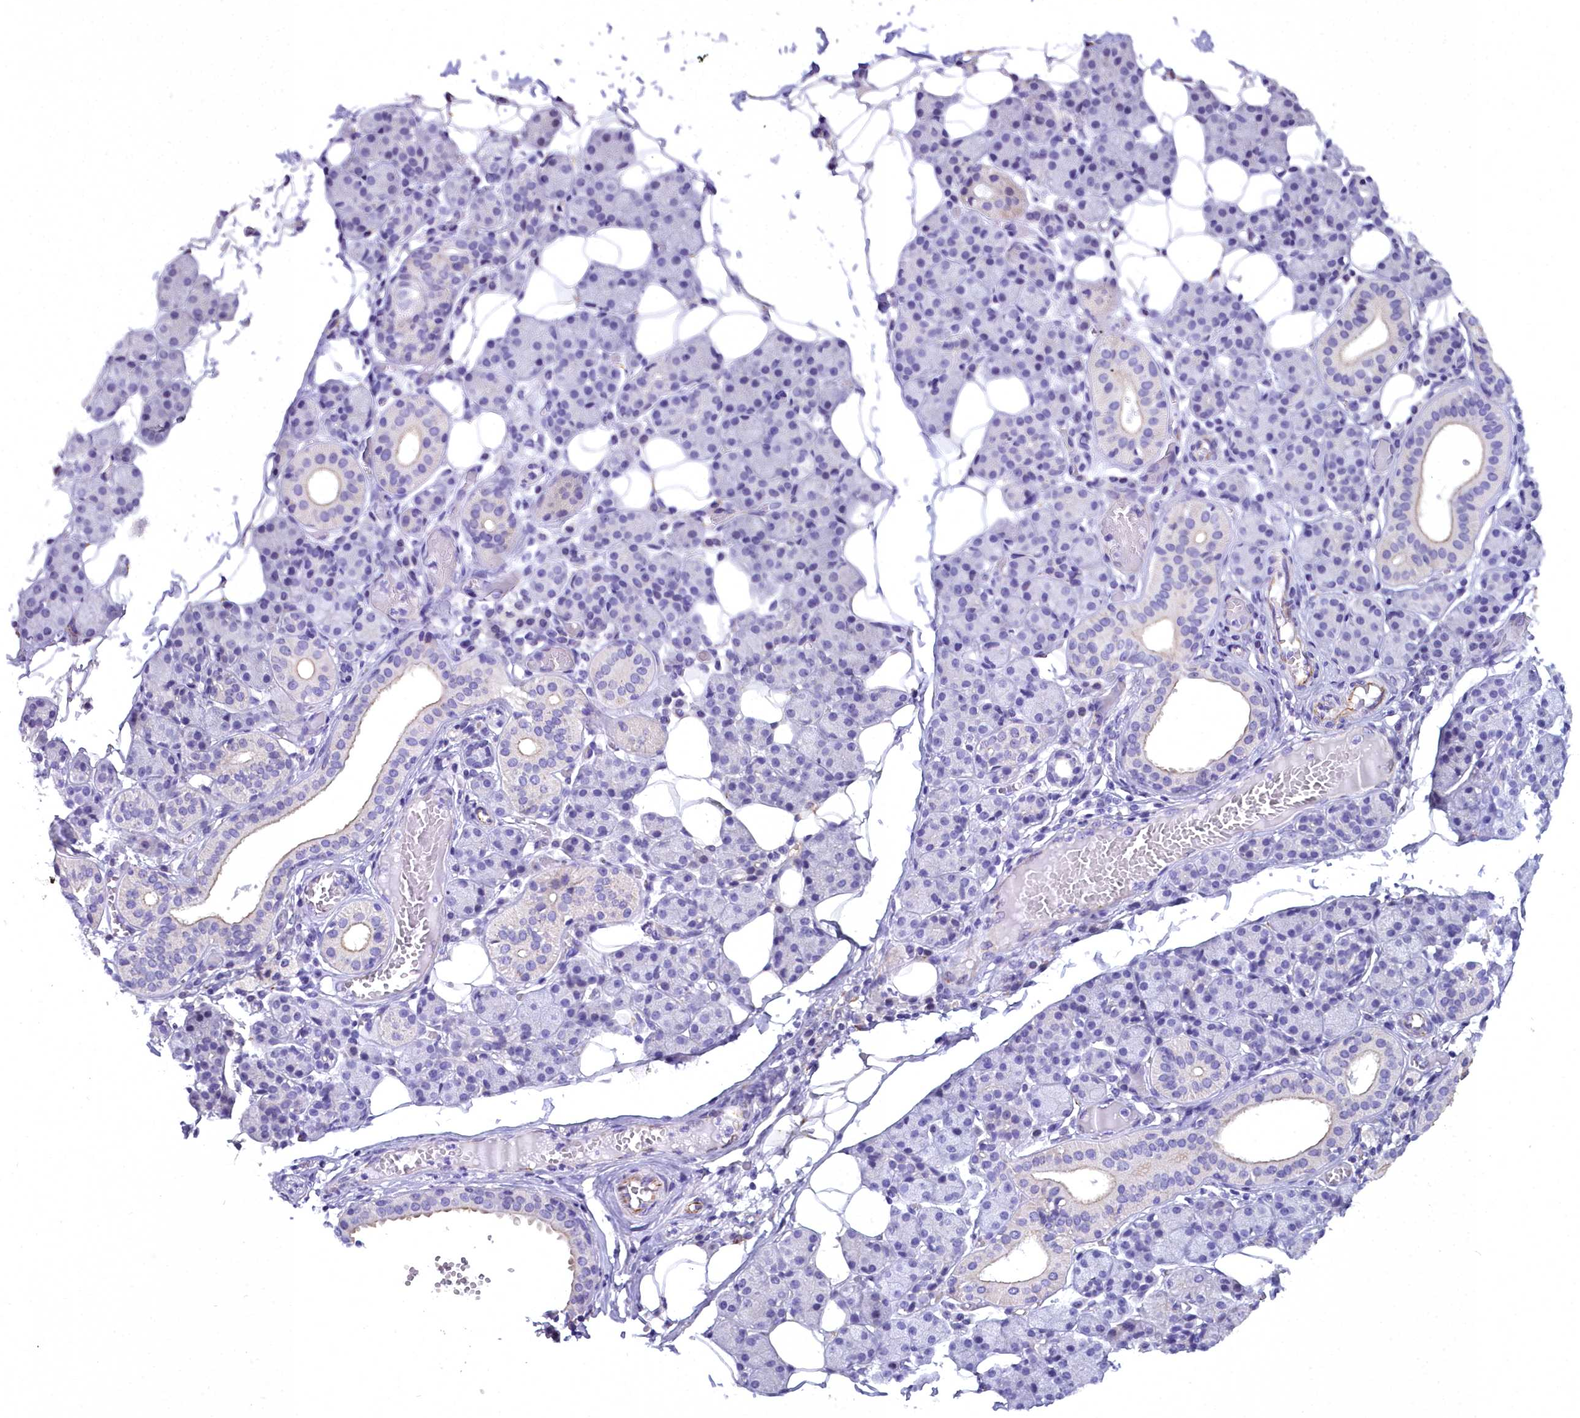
{"staining": {"intensity": "negative", "quantity": "none", "location": "none"}, "tissue": "salivary gland", "cell_type": "Glandular cells", "image_type": "normal", "snomed": [{"axis": "morphology", "description": "Normal tissue, NOS"}, {"axis": "topography", "description": "Salivary gland"}], "caption": "The photomicrograph displays no staining of glandular cells in normal salivary gland.", "gene": "TIMM22", "patient": {"sex": "female", "age": 33}}